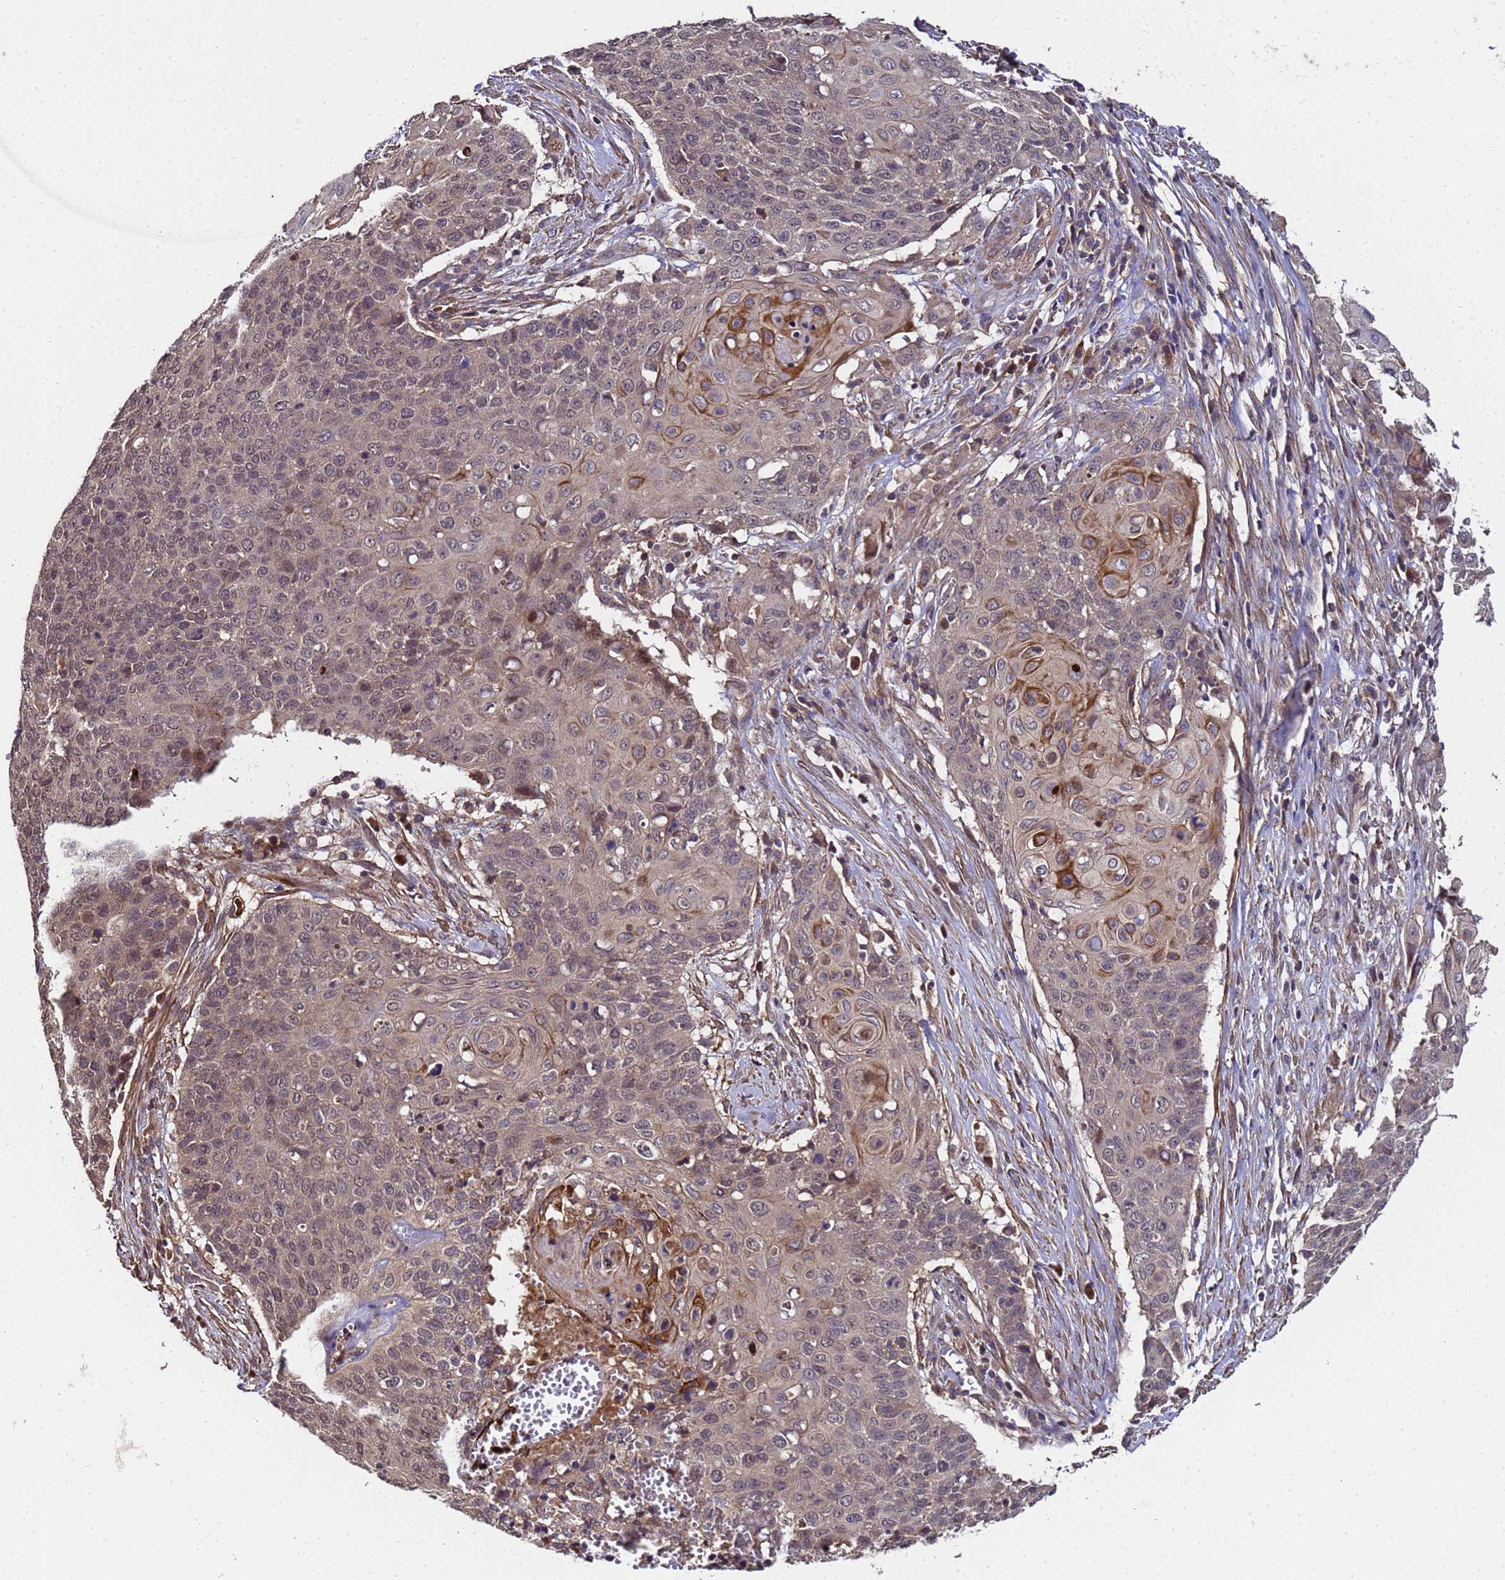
{"staining": {"intensity": "moderate", "quantity": "<25%", "location": "cytoplasmic/membranous,nuclear"}, "tissue": "cervical cancer", "cell_type": "Tumor cells", "image_type": "cancer", "snomed": [{"axis": "morphology", "description": "Squamous cell carcinoma, NOS"}, {"axis": "topography", "description": "Cervix"}], "caption": "Brown immunohistochemical staining in human cervical squamous cell carcinoma displays moderate cytoplasmic/membranous and nuclear positivity in approximately <25% of tumor cells.", "gene": "GSTCD", "patient": {"sex": "female", "age": 39}}